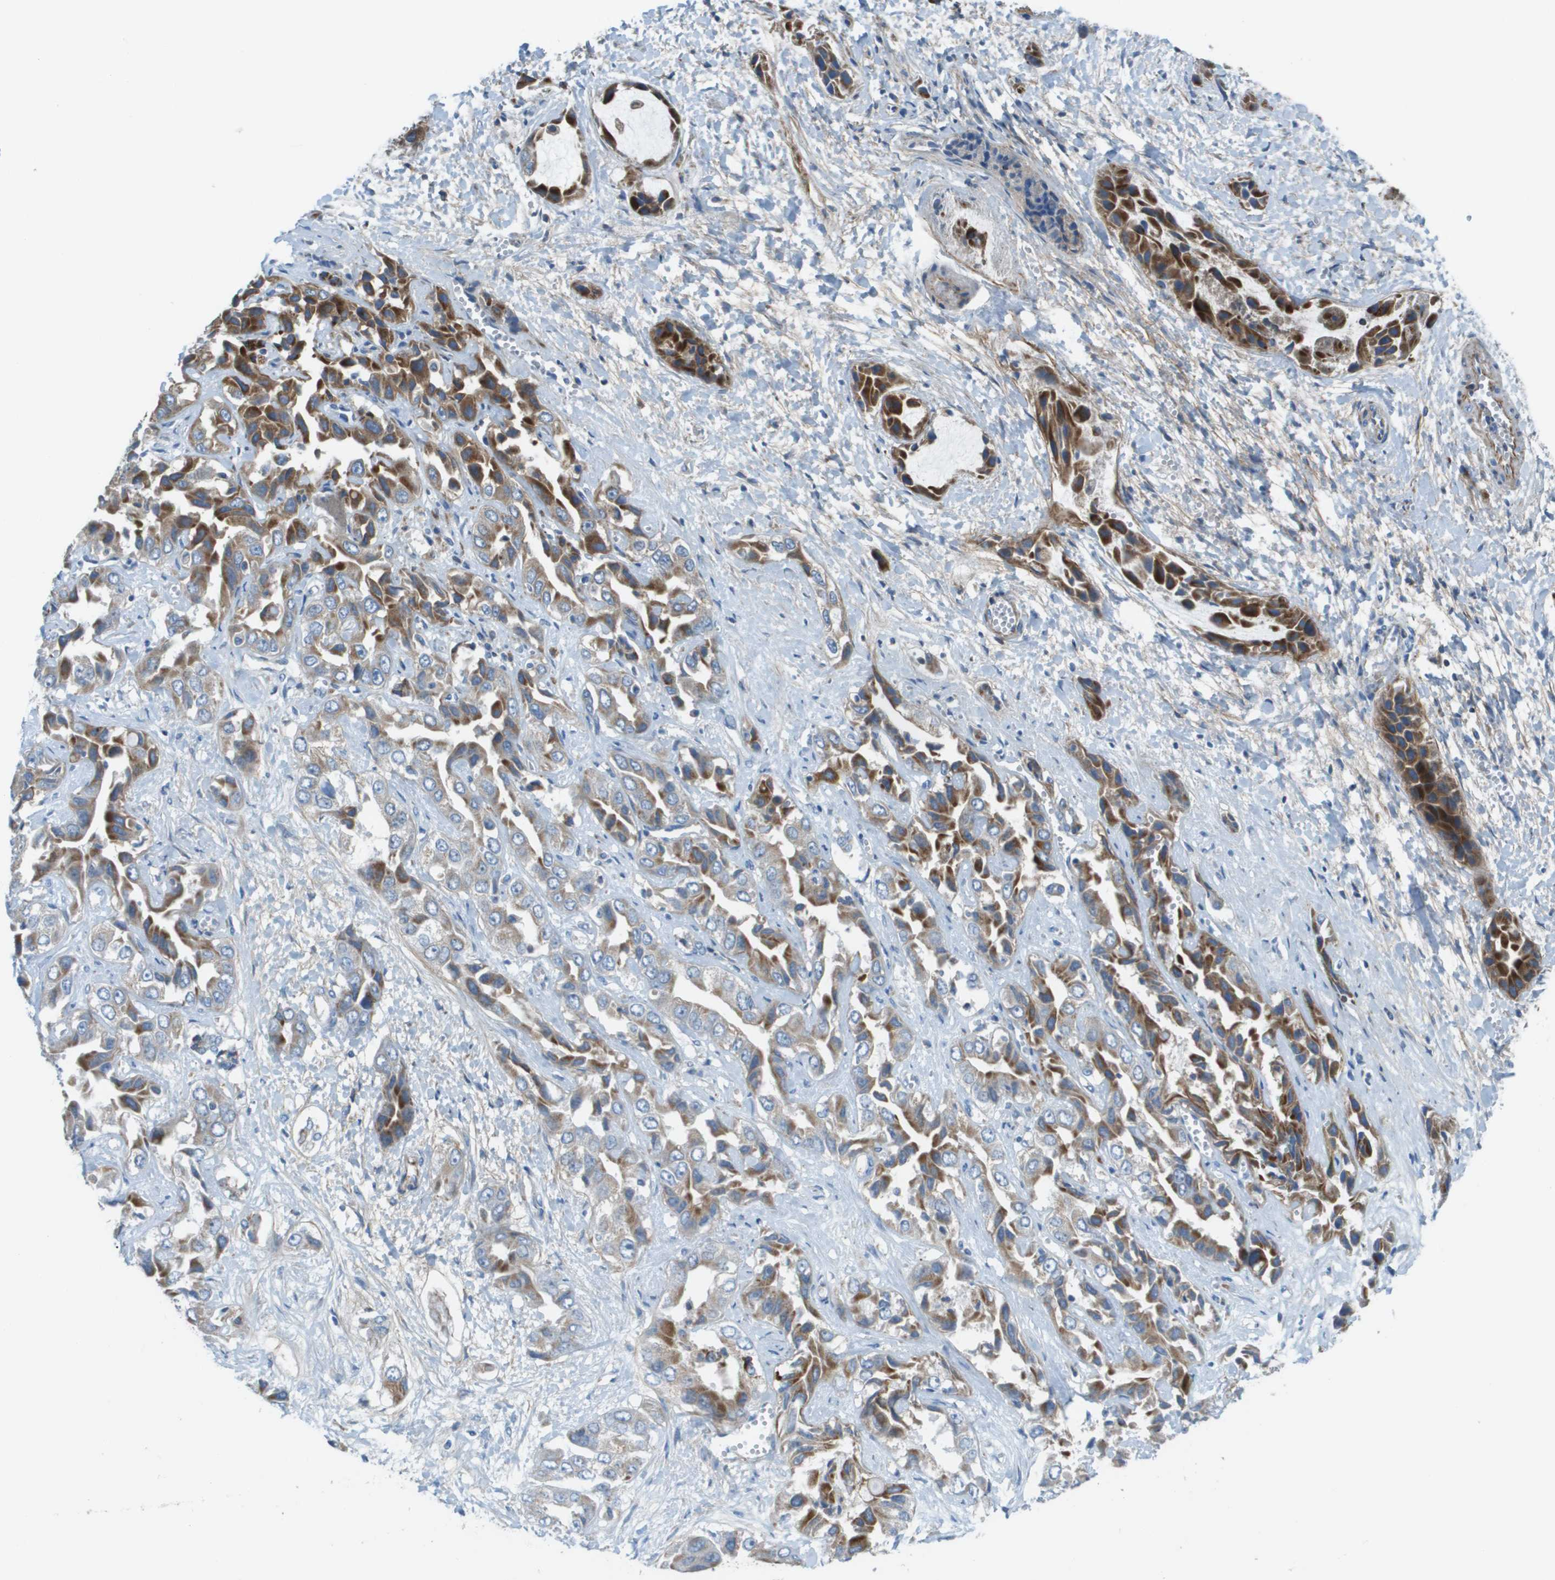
{"staining": {"intensity": "strong", "quantity": ">75%", "location": "cytoplasmic/membranous"}, "tissue": "liver cancer", "cell_type": "Tumor cells", "image_type": "cancer", "snomed": [{"axis": "morphology", "description": "Cholangiocarcinoma"}, {"axis": "topography", "description": "Liver"}], "caption": "Immunohistochemistry (DAB (3,3'-diaminobenzidine)) staining of cholangiocarcinoma (liver) shows strong cytoplasmic/membranous protein staining in about >75% of tumor cells.", "gene": "GALNT6", "patient": {"sex": "female", "age": 52}}